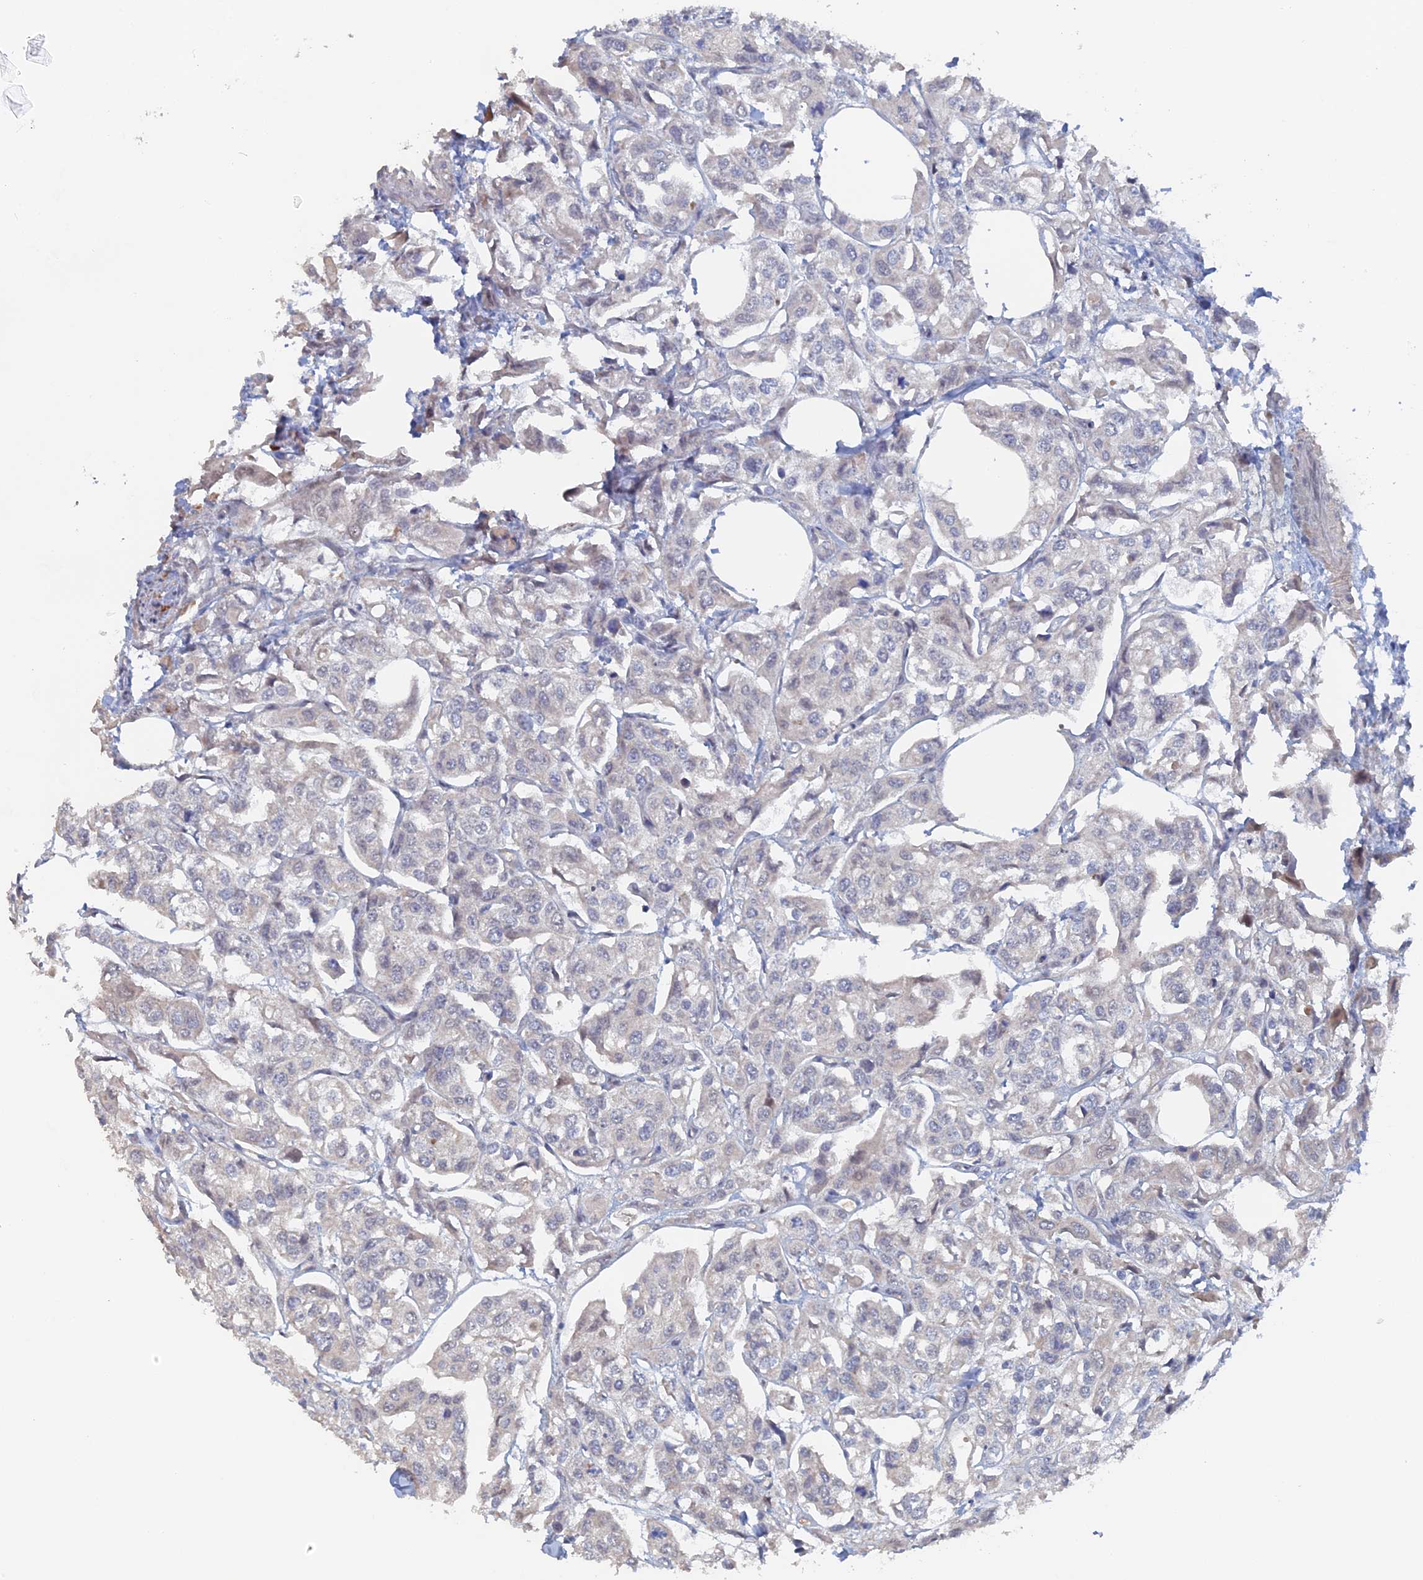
{"staining": {"intensity": "negative", "quantity": "none", "location": "none"}, "tissue": "urothelial cancer", "cell_type": "Tumor cells", "image_type": "cancer", "snomed": [{"axis": "morphology", "description": "Urothelial carcinoma, High grade"}, {"axis": "topography", "description": "Urinary bladder"}], "caption": "Urothelial cancer stained for a protein using immunohistochemistry (IHC) reveals no positivity tumor cells.", "gene": "ELOVL6", "patient": {"sex": "male", "age": 67}}